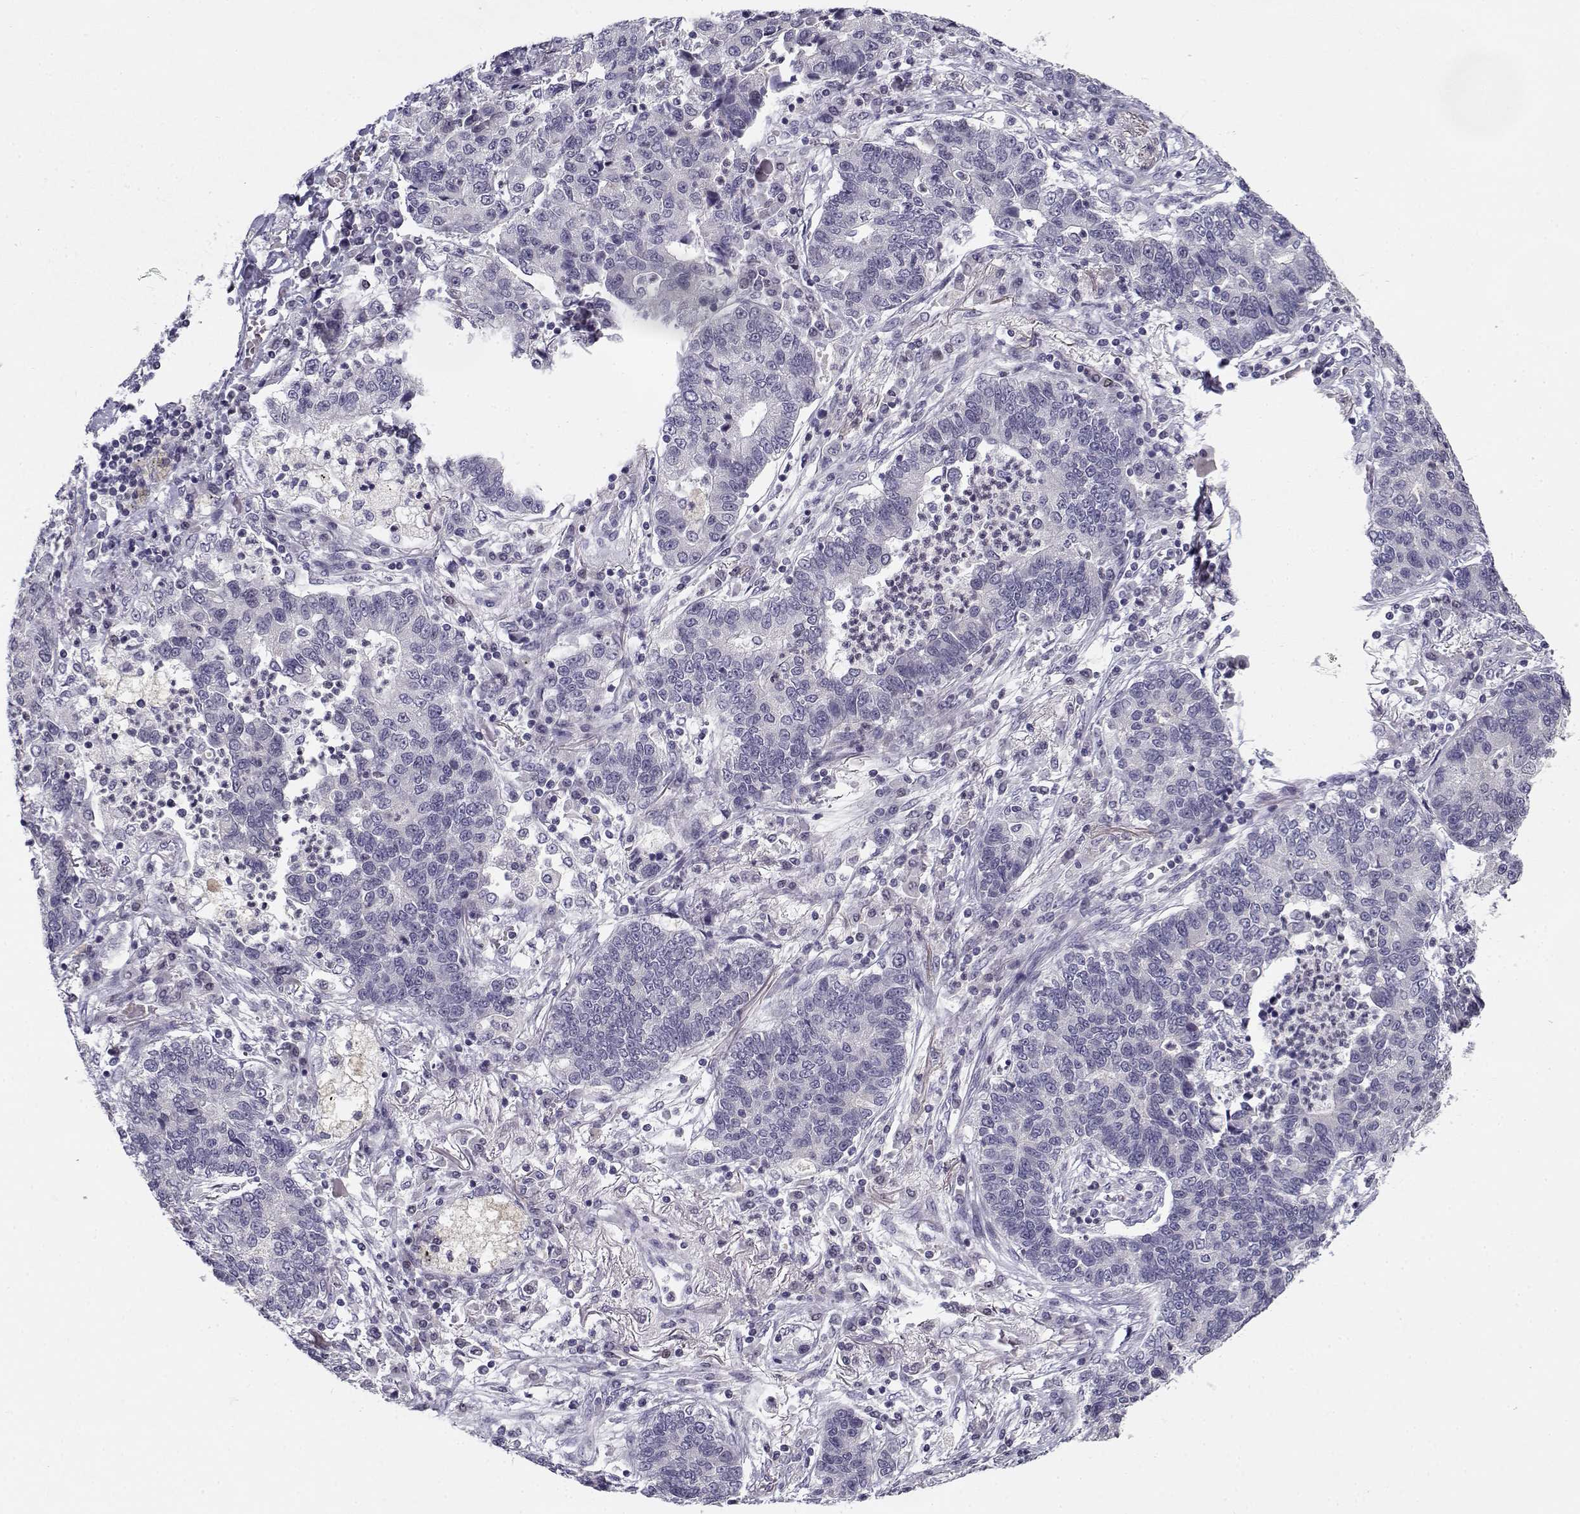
{"staining": {"intensity": "negative", "quantity": "none", "location": "none"}, "tissue": "lung cancer", "cell_type": "Tumor cells", "image_type": "cancer", "snomed": [{"axis": "morphology", "description": "Adenocarcinoma, NOS"}, {"axis": "topography", "description": "Lung"}], "caption": "This image is of lung adenocarcinoma stained with immunohistochemistry (IHC) to label a protein in brown with the nuclei are counter-stained blue. There is no staining in tumor cells. (DAB IHC with hematoxylin counter stain).", "gene": "DDX25", "patient": {"sex": "female", "age": 57}}